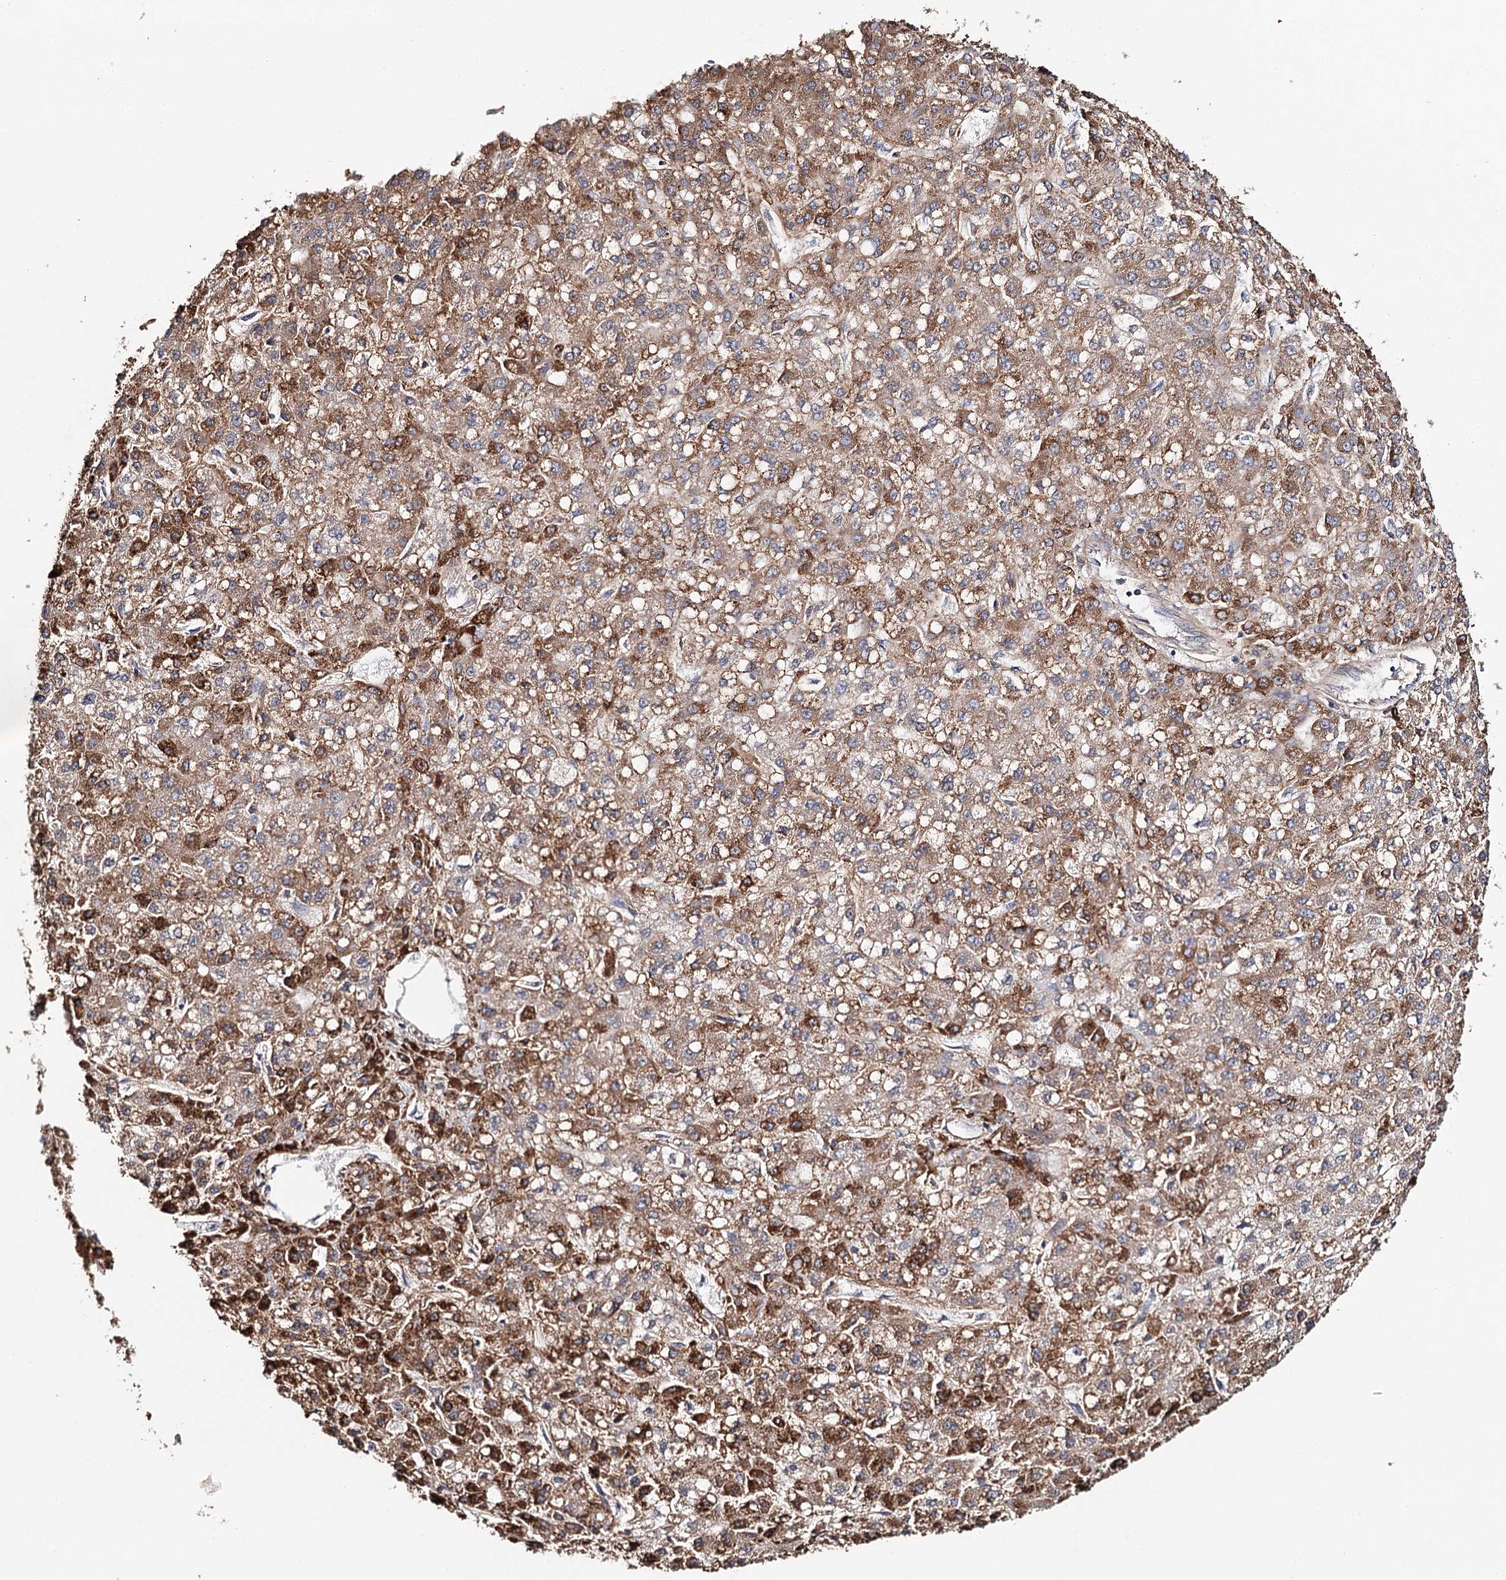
{"staining": {"intensity": "strong", "quantity": ">75%", "location": "cytoplasmic/membranous"}, "tissue": "liver cancer", "cell_type": "Tumor cells", "image_type": "cancer", "snomed": [{"axis": "morphology", "description": "Carcinoma, Hepatocellular, NOS"}, {"axis": "topography", "description": "Liver"}], "caption": "Immunohistochemical staining of hepatocellular carcinoma (liver) exhibits high levels of strong cytoplasmic/membranous protein expression in about >75% of tumor cells. The staining is performed using DAB (3,3'-diaminobenzidine) brown chromogen to label protein expression. The nuclei are counter-stained blue using hematoxylin.", "gene": "VEGFA", "patient": {"sex": "male", "age": 67}}